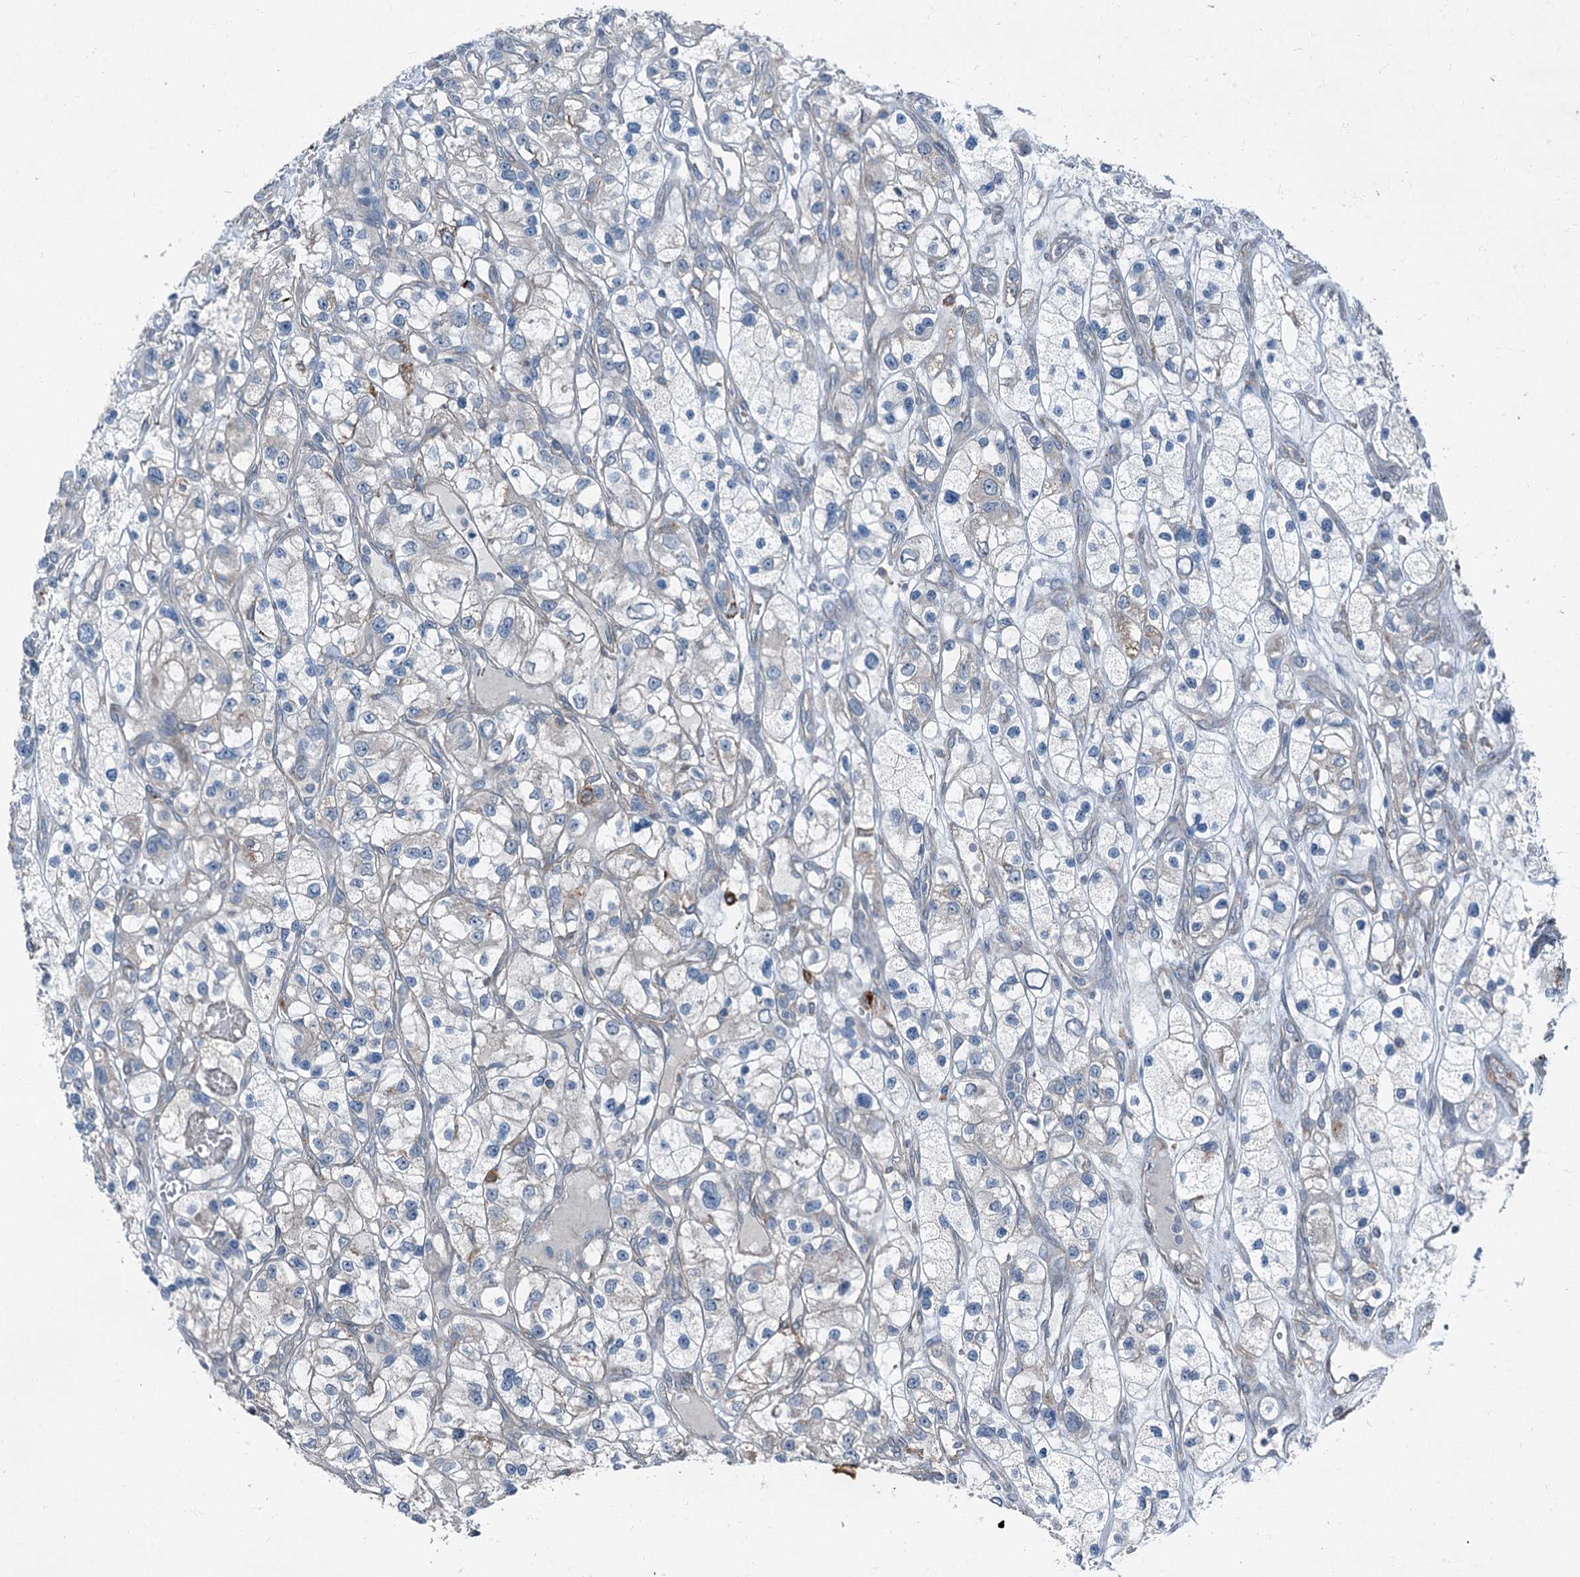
{"staining": {"intensity": "negative", "quantity": "none", "location": "none"}, "tissue": "renal cancer", "cell_type": "Tumor cells", "image_type": "cancer", "snomed": [{"axis": "morphology", "description": "Adenocarcinoma, NOS"}, {"axis": "topography", "description": "Kidney"}], "caption": "Tumor cells are negative for brown protein staining in renal cancer.", "gene": "AXL", "patient": {"sex": "female", "age": 57}}